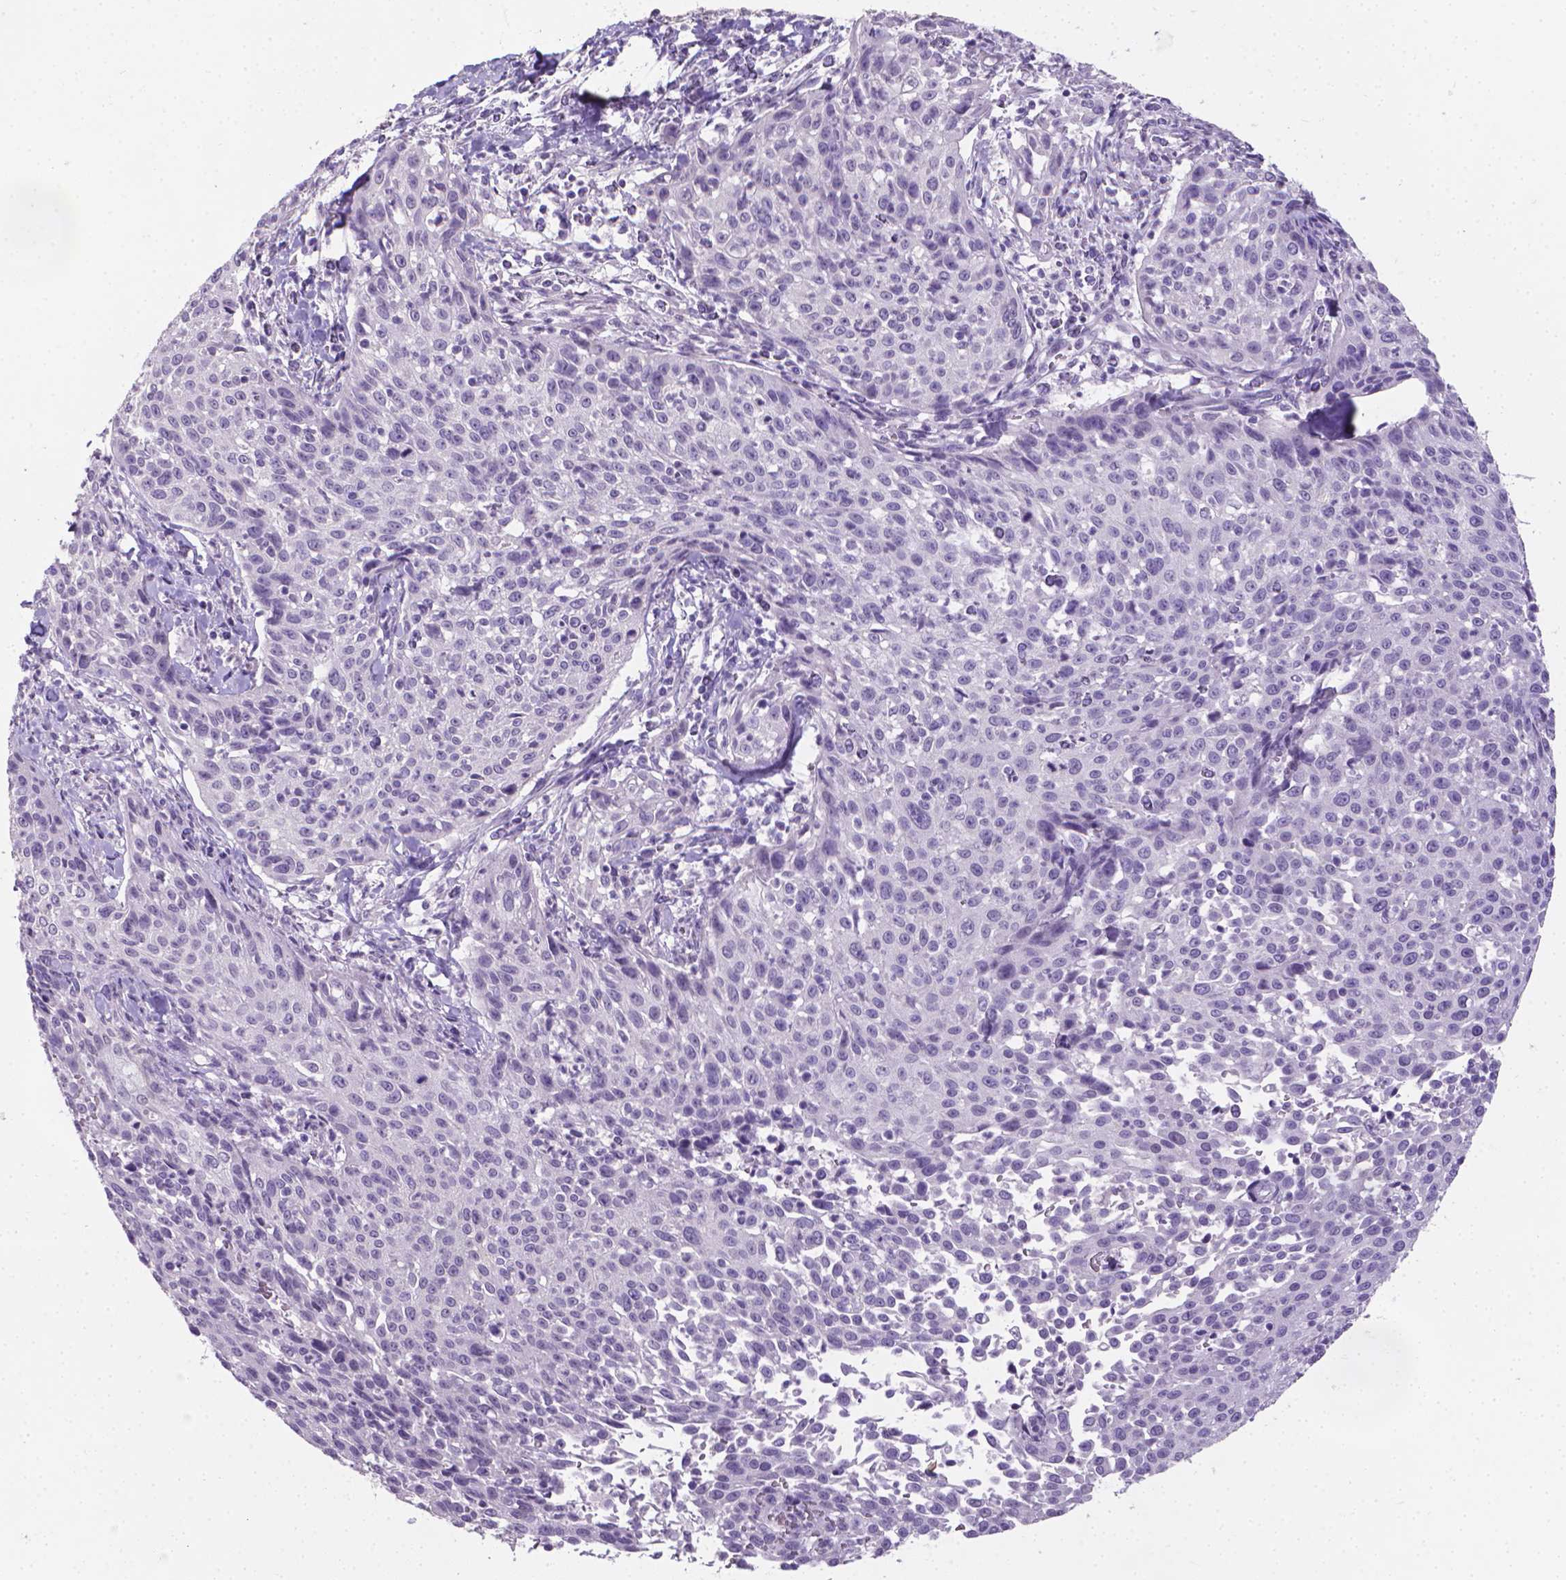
{"staining": {"intensity": "negative", "quantity": "none", "location": "none"}, "tissue": "cervical cancer", "cell_type": "Tumor cells", "image_type": "cancer", "snomed": [{"axis": "morphology", "description": "Squamous cell carcinoma, NOS"}, {"axis": "topography", "description": "Cervix"}], "caption": "An image of squamous cell carcinoma (cervical) stained for a protein displays no brown staining in tumor cells.", "gene": "XPNPEP2", "patient": {"sex": "female", "age": 26}}